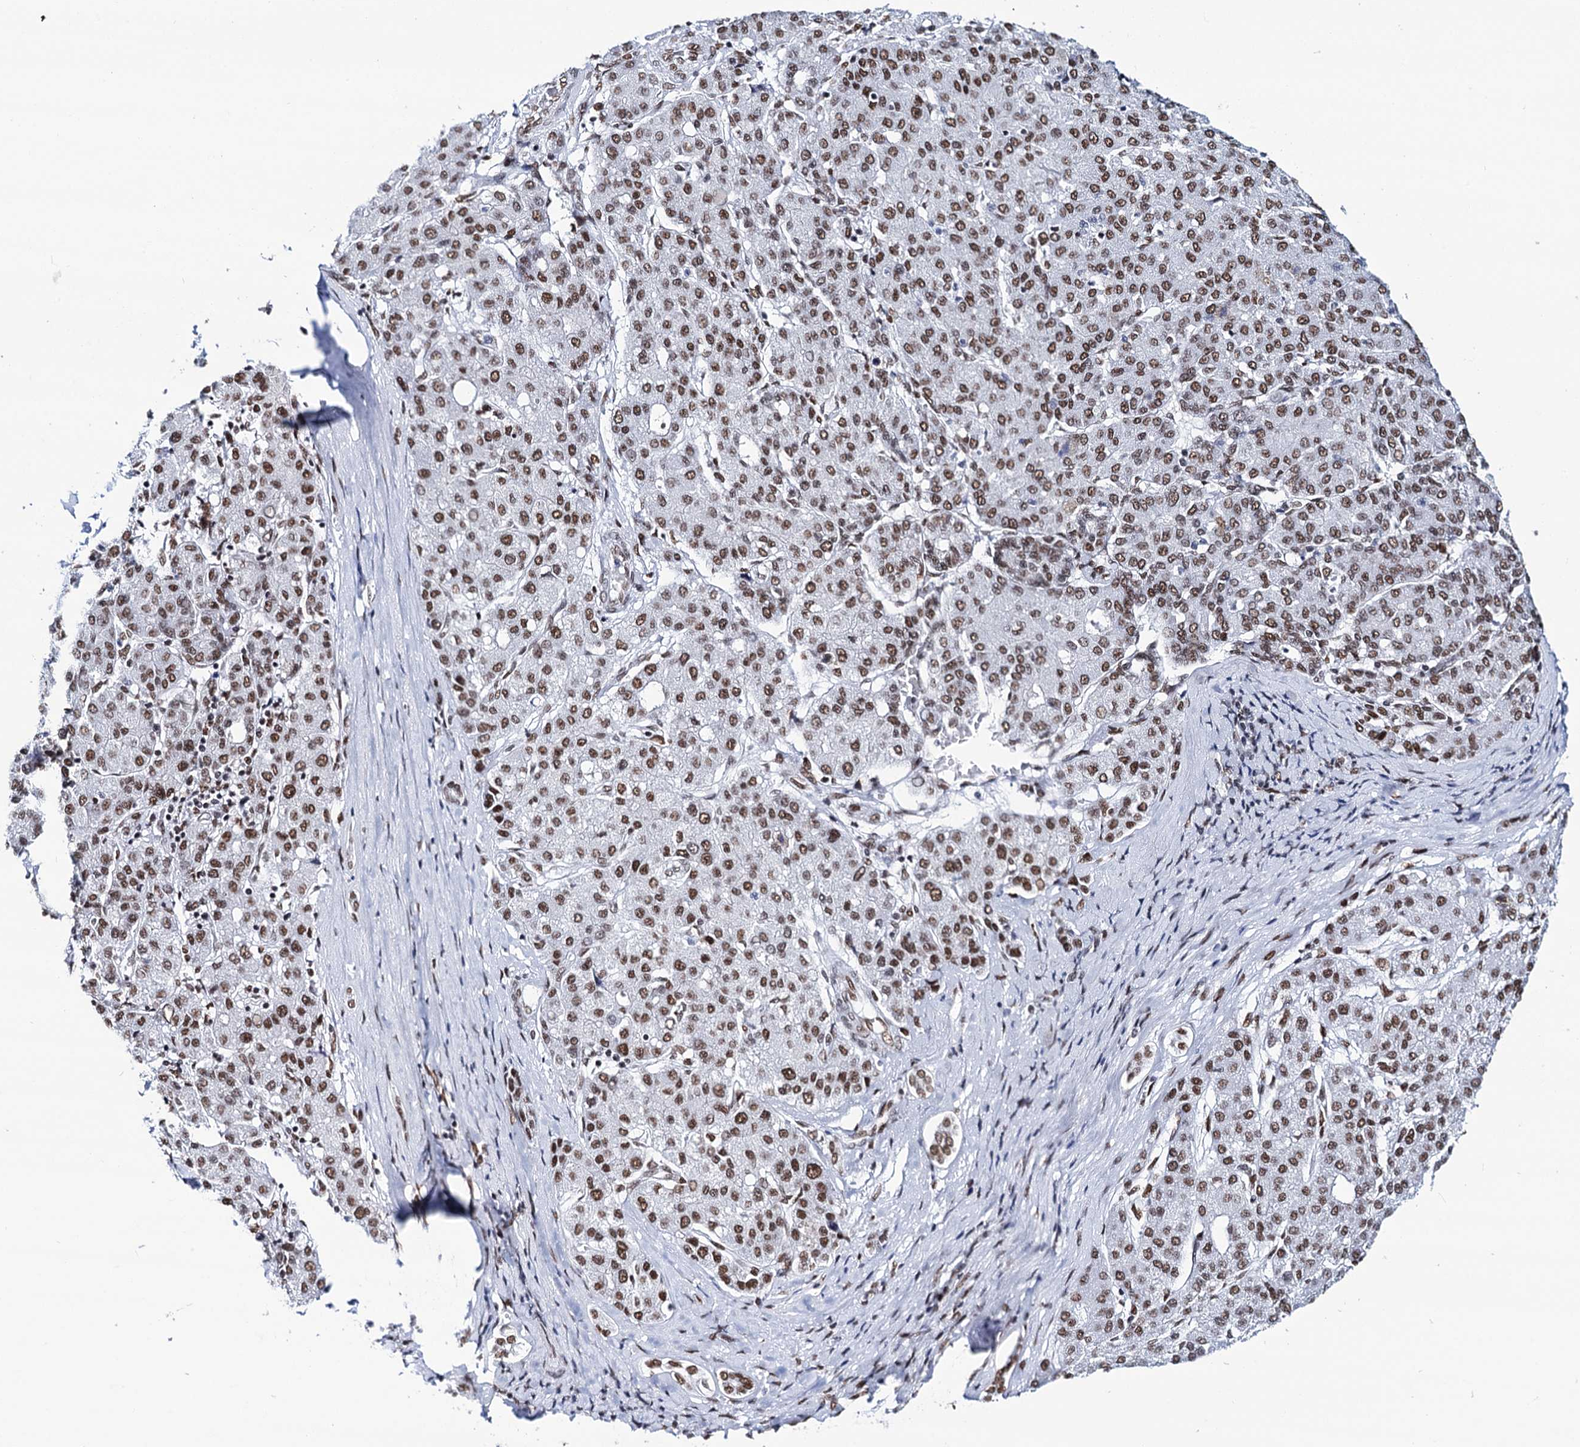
{"staining": {"intensity": "moderate", "quantity": "25%-75%", "location": "nuclear"}, "tissue": "liver cancer", "cell_type": "Tumor cells", "image_type": "cancer", "snomed": [{"axis": "morphology", "description": "Carcinoma, Hepatocellular, NOS"}, {"axis": "topography", "description": "Liver"}], "caption": "DAB immunohistochemical staining of human liver cancer (hepatocellular carcinoma) demonstrates moderate nuclear protein expression in about 25%-75% of tumor cells.", "gene": "MATR3", "patient": {"sex": "male", "age": 65}}